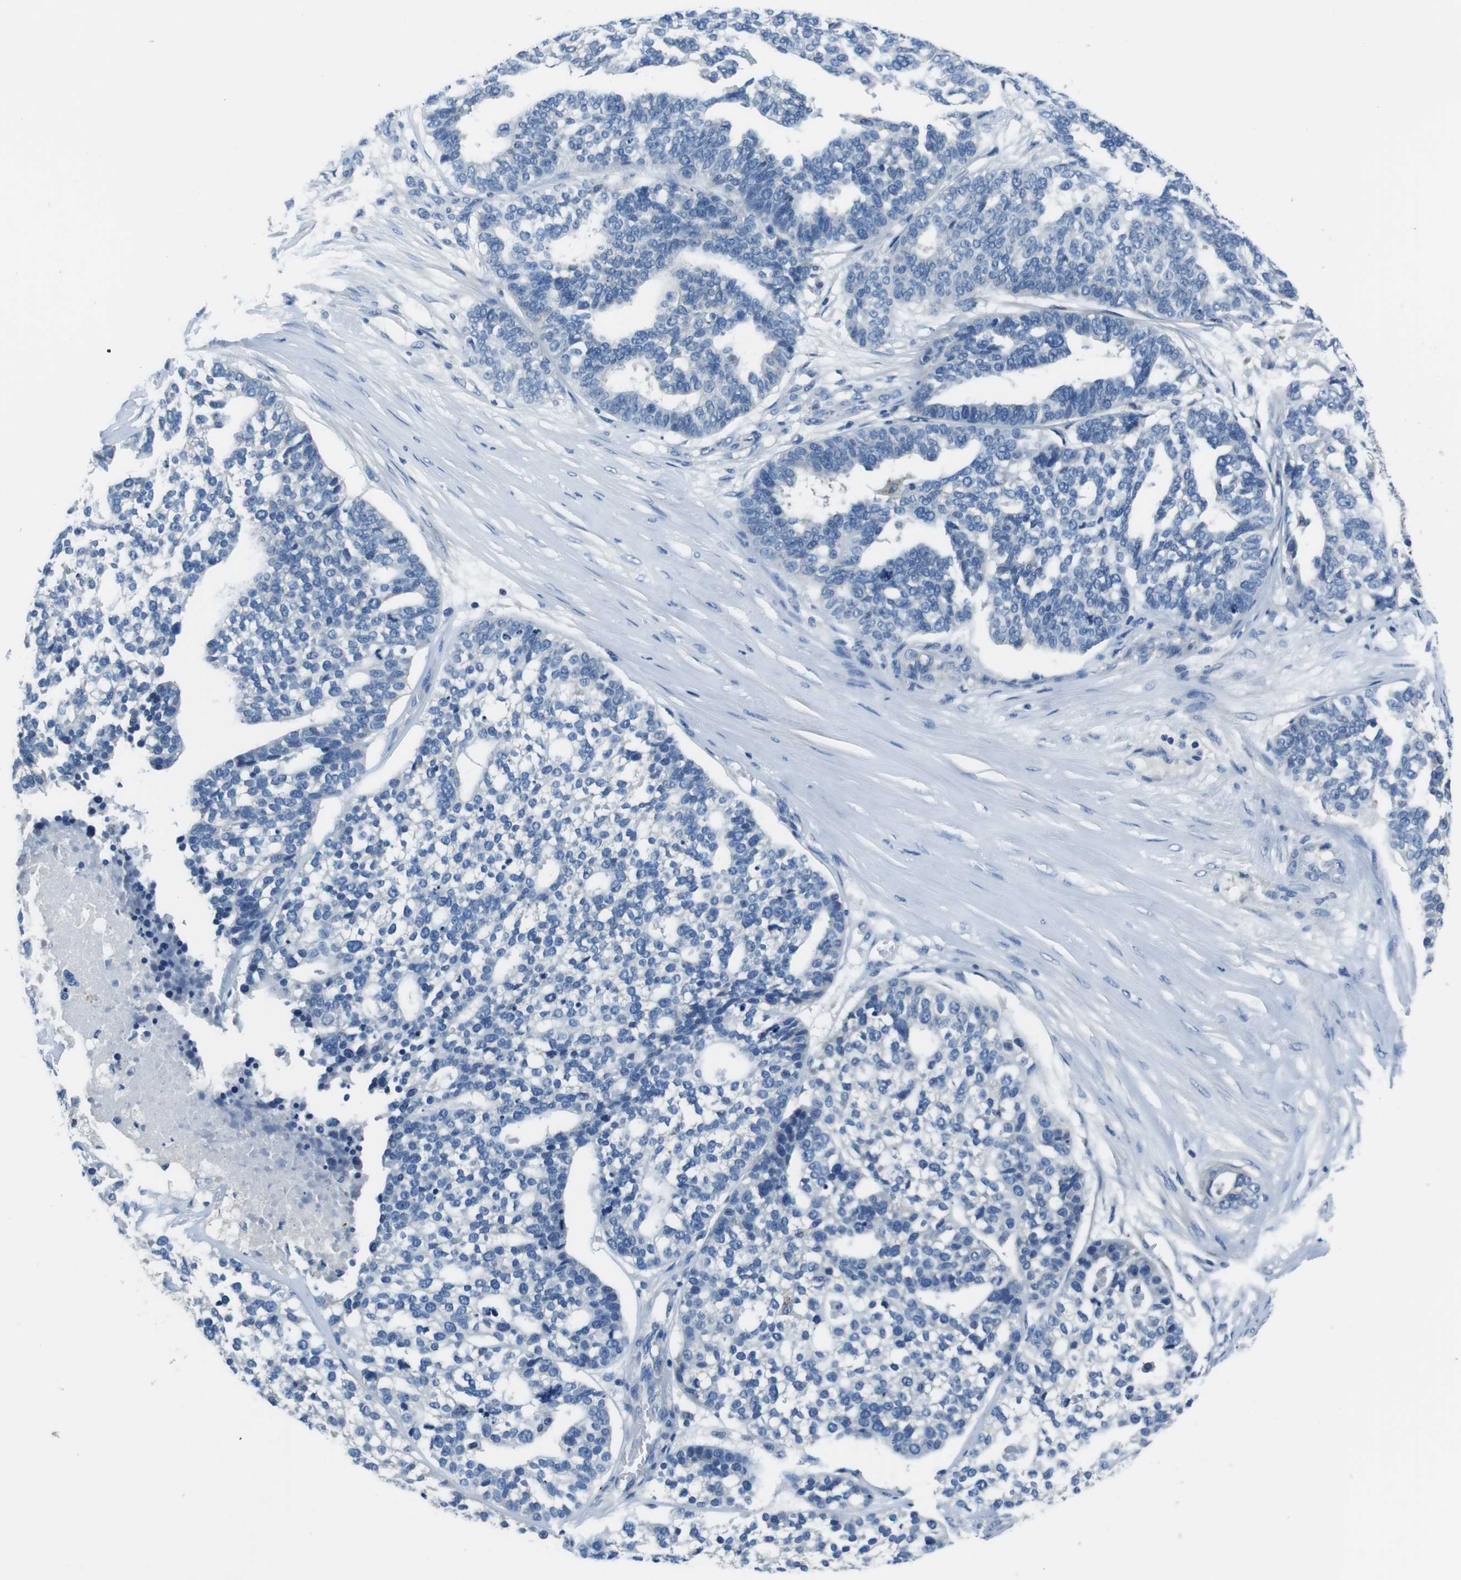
{"staining": {"intensity": "negative", "quantity": "none", "location": "none"}, "tissue": "ovarian cancer", "cell_type": "Tumor cells", "image_type": "cancer", "snomed": [{"axis": "morphology", "description": "Cystadenocarcinoma, serous, NOS"}, {"axis": "topography", "description": "Ovary"}], "caption": "Tumor cells are negative for protein expression in human ovarian cancer (serous cystadenocarcinoma).", "gene": "TULP3", "patient": {"sex": "female", "age": 59}}